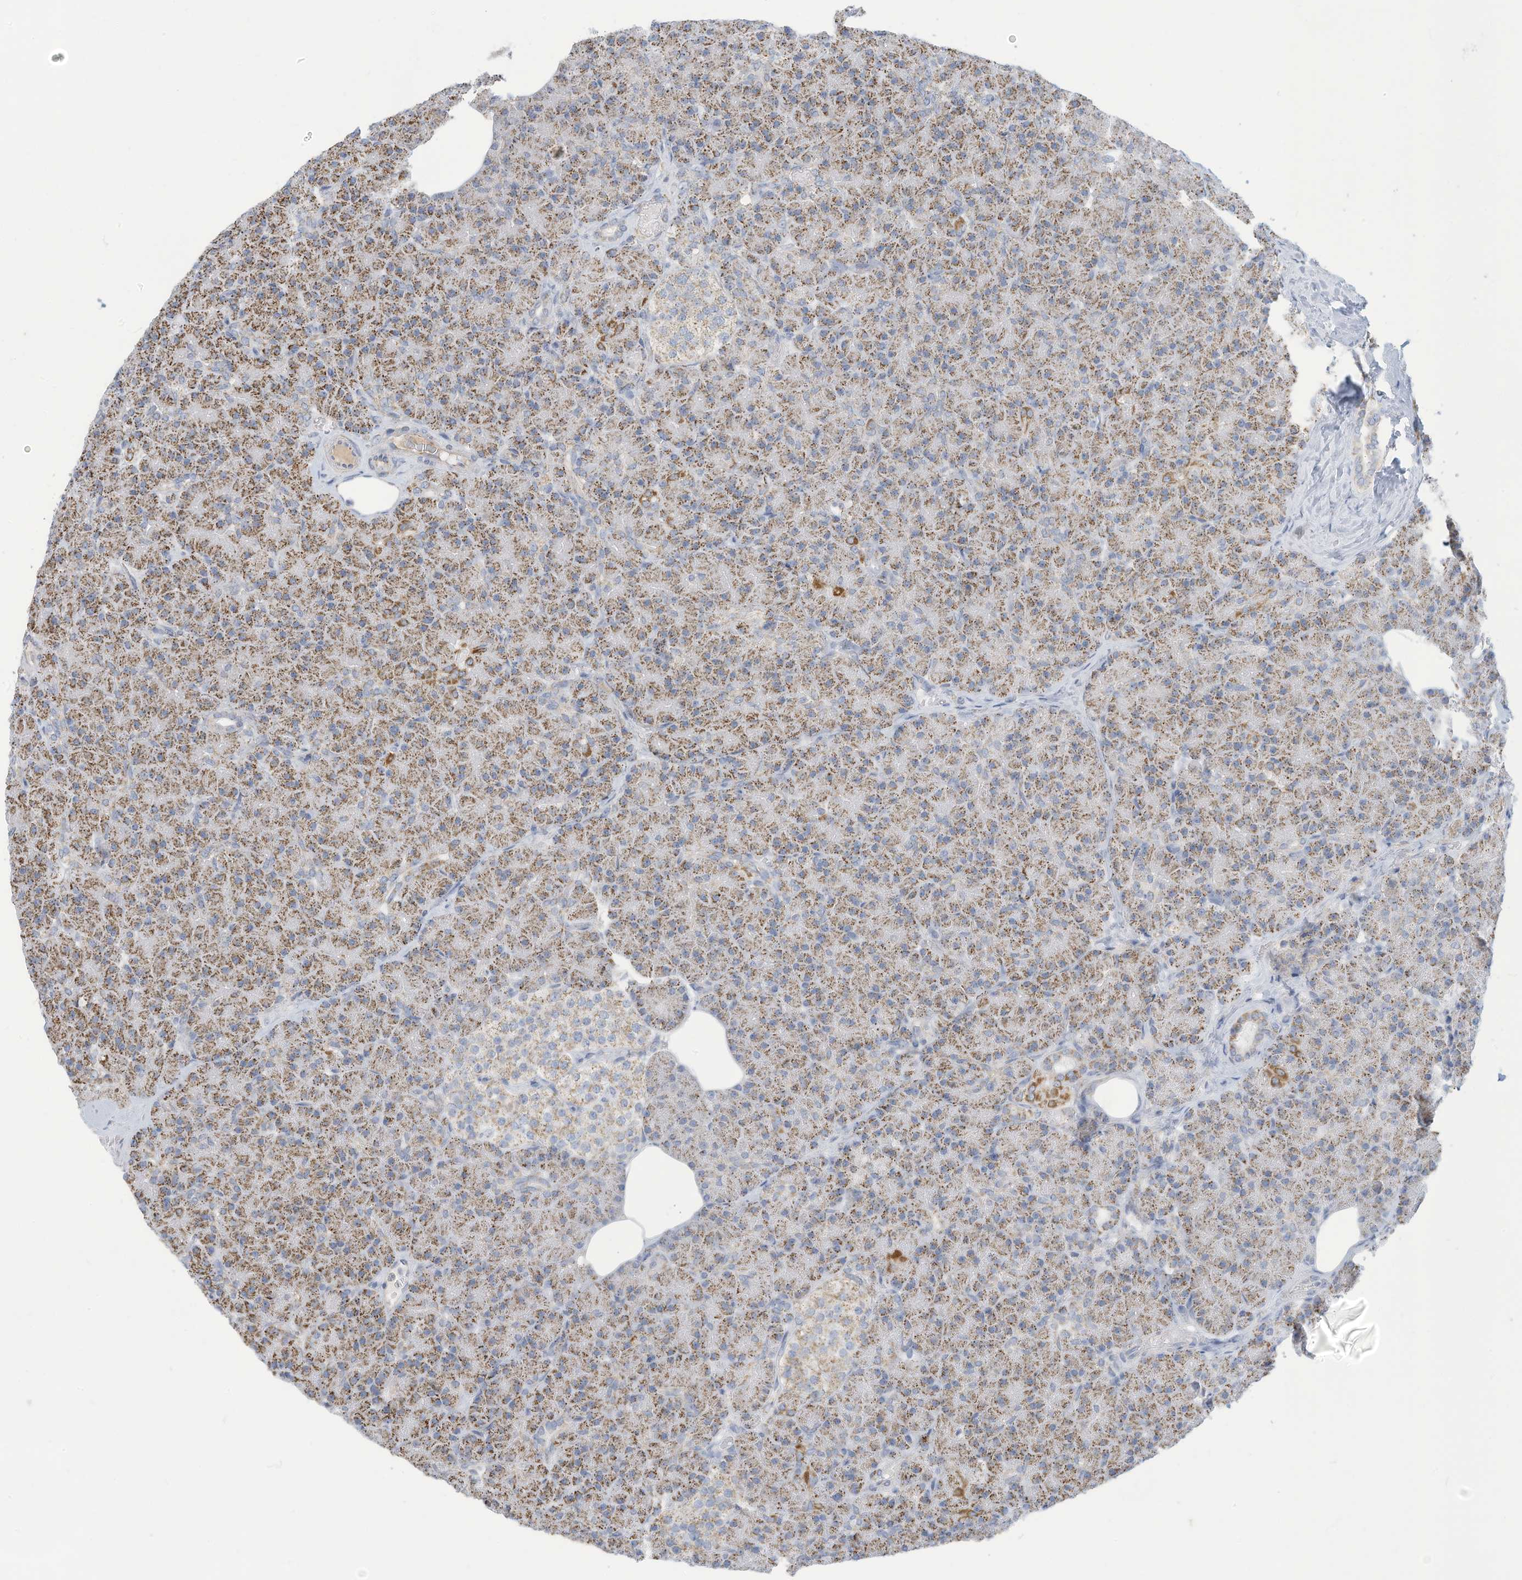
{"staining": {"intensity": "moderate", "quantity": ">75%", "location": "cytoplasmic/membranous"}, "tissue": "pancreas", "cell_type": "Exocrine glandular cells", "image_type": "normal", "snomed": [{"axis": "morphology", "description": "Normal tissue, NOS"}, {"axis": "topography", "description": "Pancreas"}], "caption": "IHC histopathology image of unremarkable human pancreas stained for a protein (brown), which shows medium levels of moderate cytoplasmic/membranous staining in about >75% of exocrine glandular cells.", "gene": "NLN", "patient": {"sex": "female", "age": 43}}